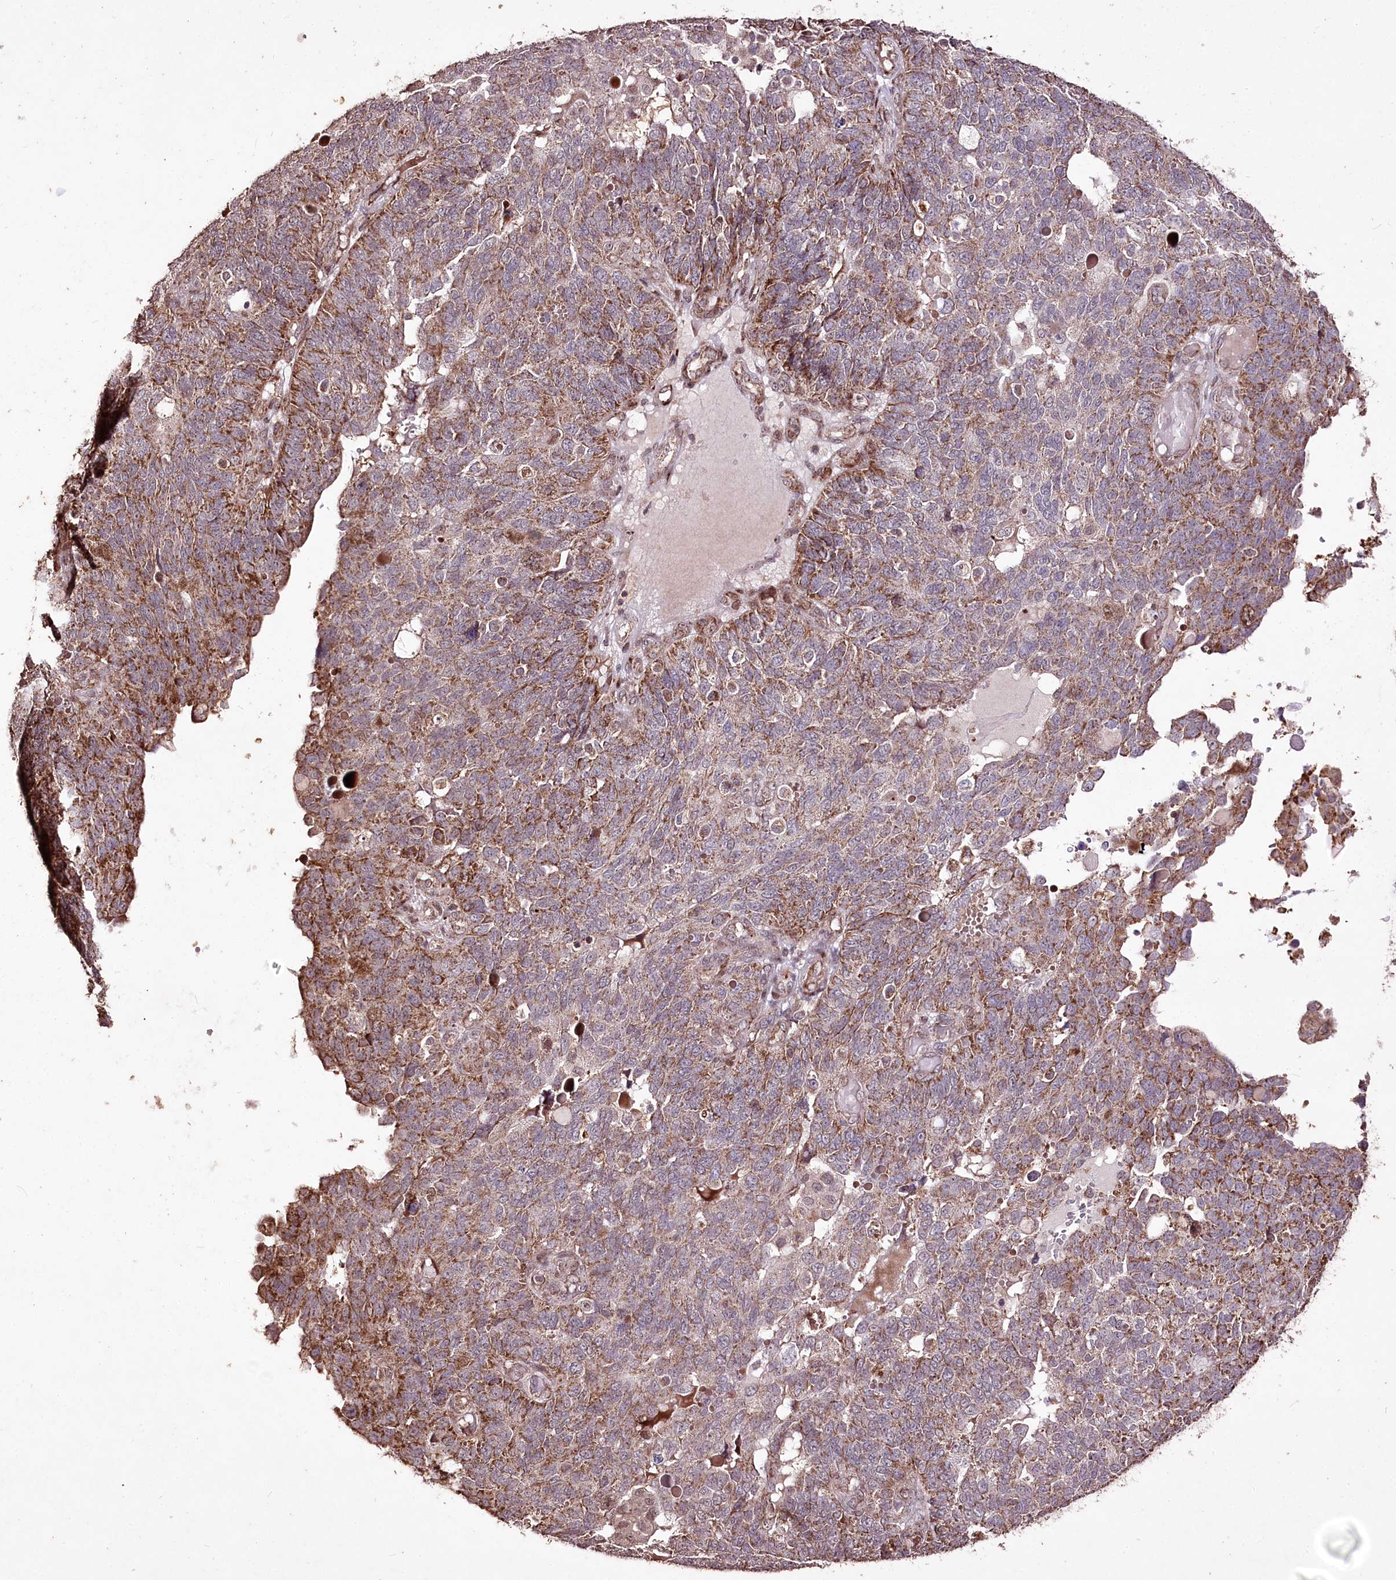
{"staining": {"intensity": "moderate", "quantity": ">75%", "location": "cytoplasmic/membranous"}, "tissue": "endometrial cancer", "cell_type": "Tumor cells", "image_type": "cancer", "snomed": [{"axis": "morphology", "description": "Adenocarcinoma, NOS"}, {"axis": "topography", "description": "Endometrium"}], "caption": "Endometrial adenocarcinoma stained with DAB (3,3'-diaminobenzidine) IHC displays medium levels of moderate cytoplasmic/membranous staining in about >75% of tumor cells.", "gene": "CARD19", "patient": {"sex": "female", "age": 66}}